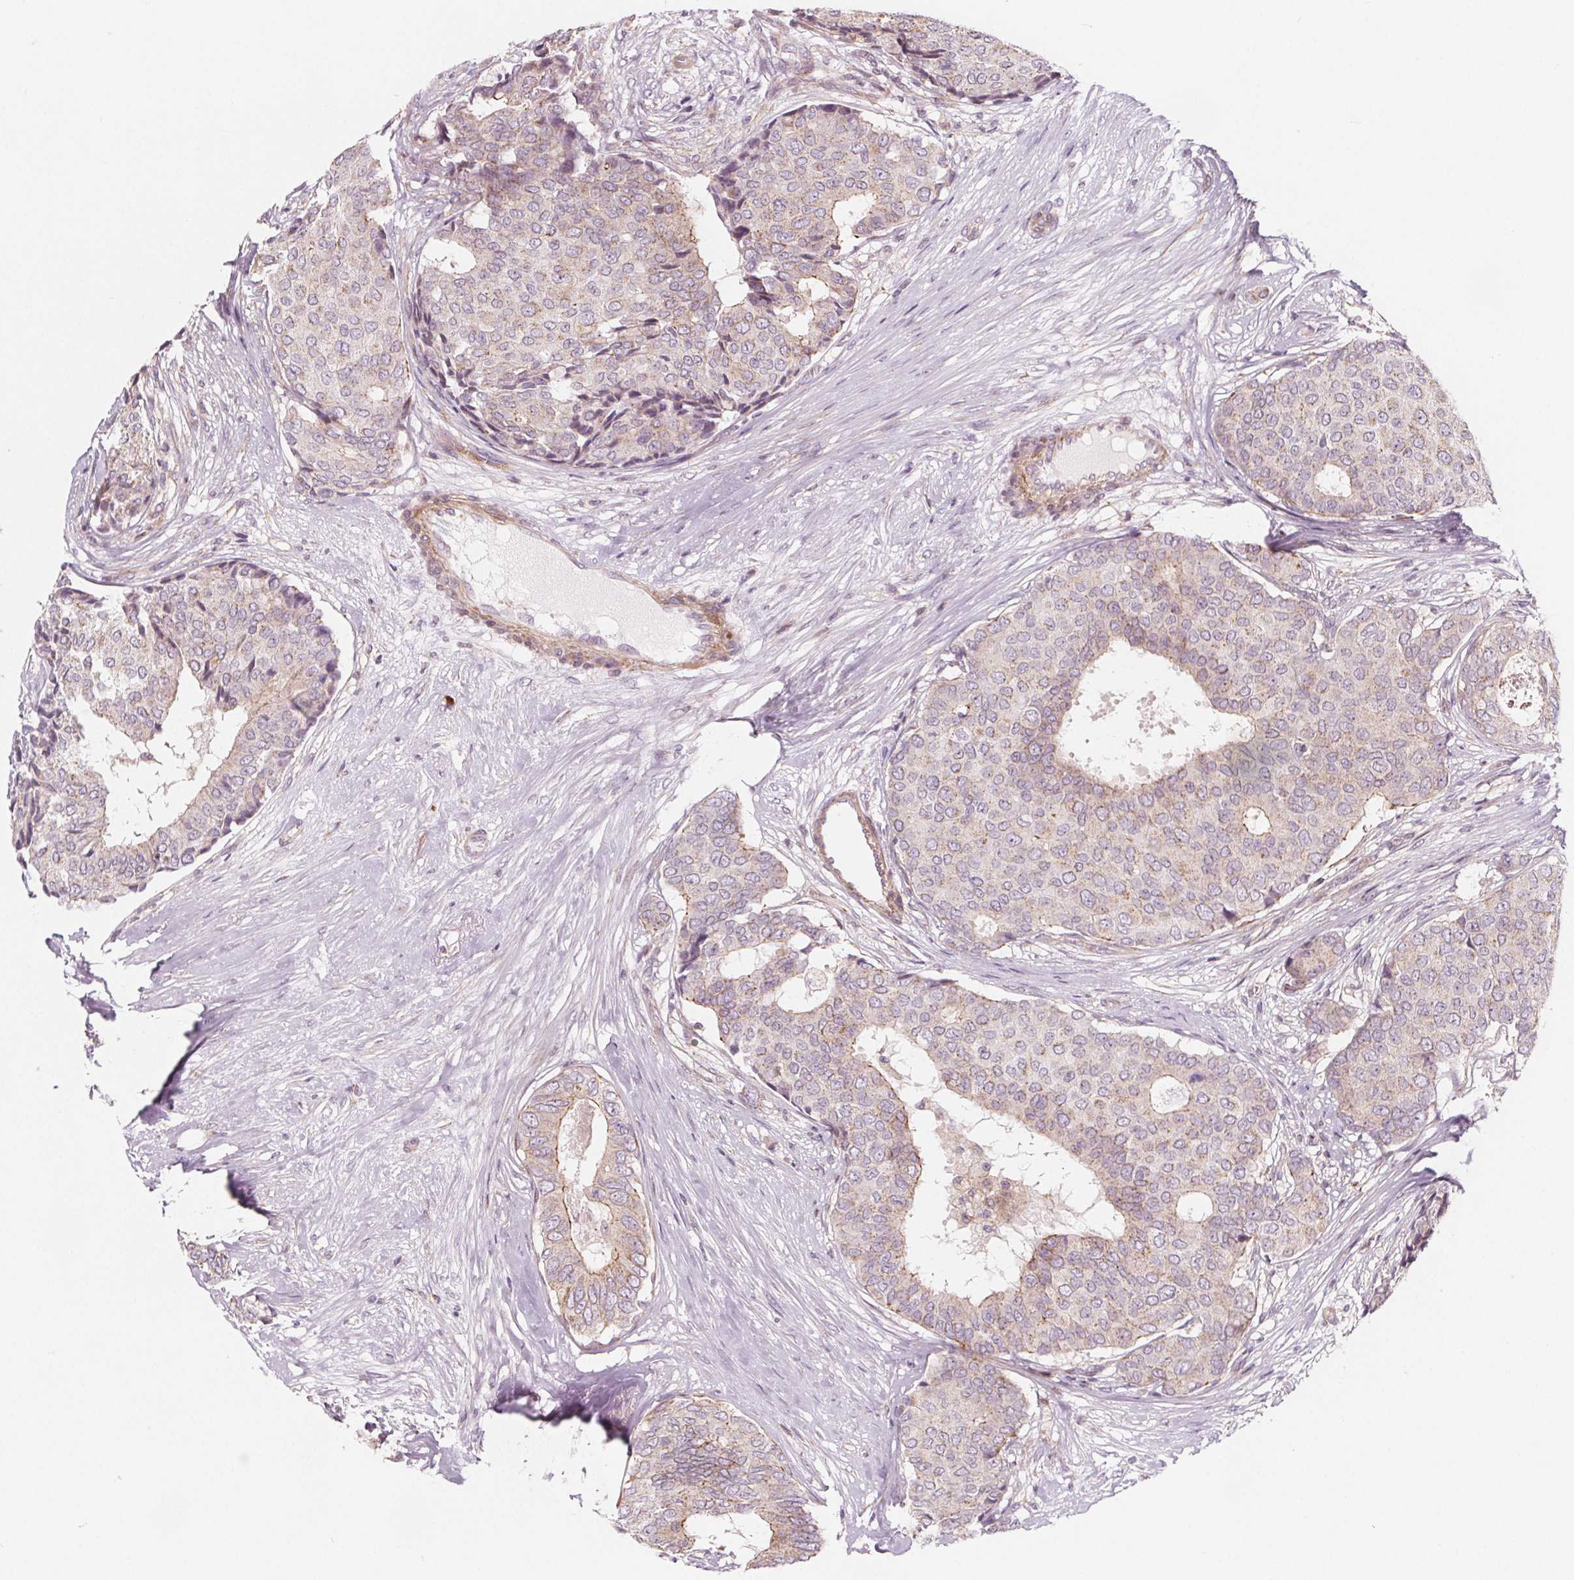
{"staining": {"intensity": "weak", "quantity": "<25%", "location": "cytoplasmic/membranous"}, "tissue": "breast cancer", "cell_type": "Tumor cells", "image_type": "cancer", "snomed": [{"axis": "morphology", "description": "Duct carcinoma"}, {"axis": "topography", "description": "Breast"}], "caption": "Tumor cells are negative for protein expression in human breast cancer.", "gene": "ADAM33", "patient": {"sex": "female", "age": 75}}